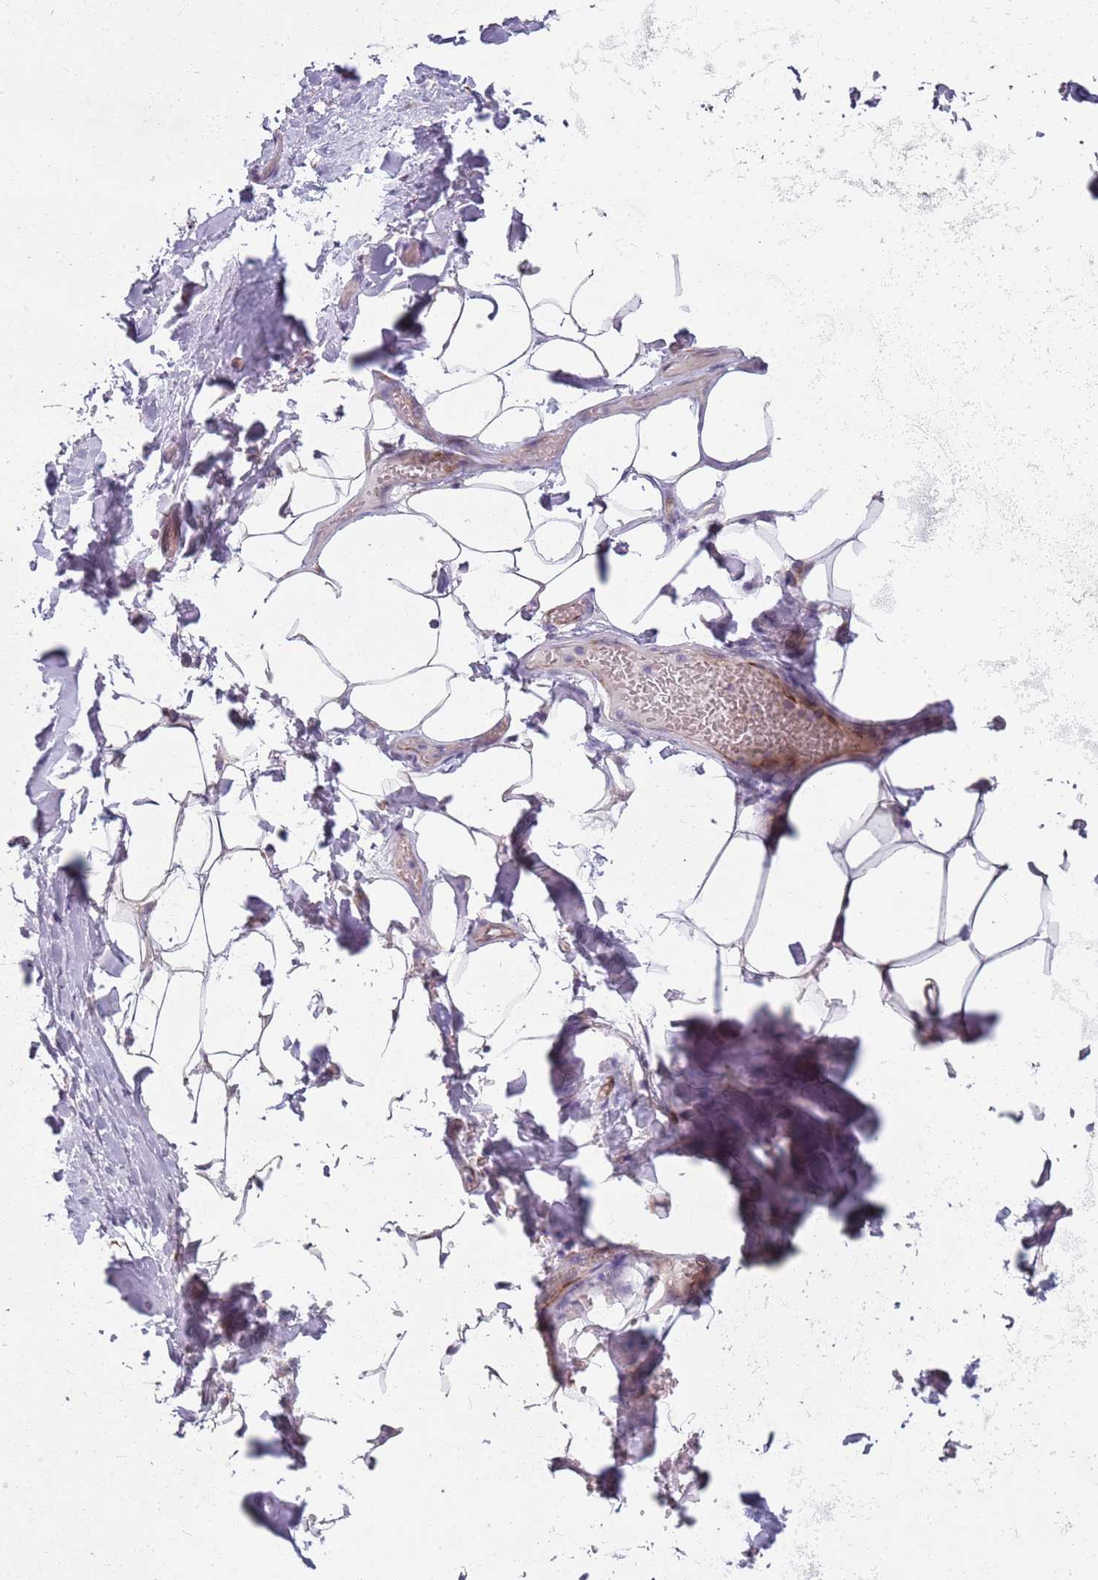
{"staining": {"intensity": "negative", "quantity": "none", "location": "none"}, "tissue": "adipose tissue", "cell_type": "Adipocytes", "image_type": "normal", "snomed": [{"axis": "morphology", "description": "Normal tissue, NOS"}, {"axis": "topography", "description": "Lymph node"}, {"axis": "topography", "description": "Cartilage tissue"}, {"axis": "topography", "description": "Bronchus"}], "caption": "This is an IHC histopathology image of unremarkable human adipose tissue. There is no positivity in adipocytes.", "gene": "ZNF583", "patient": {"sex": "male", "age": 63}}